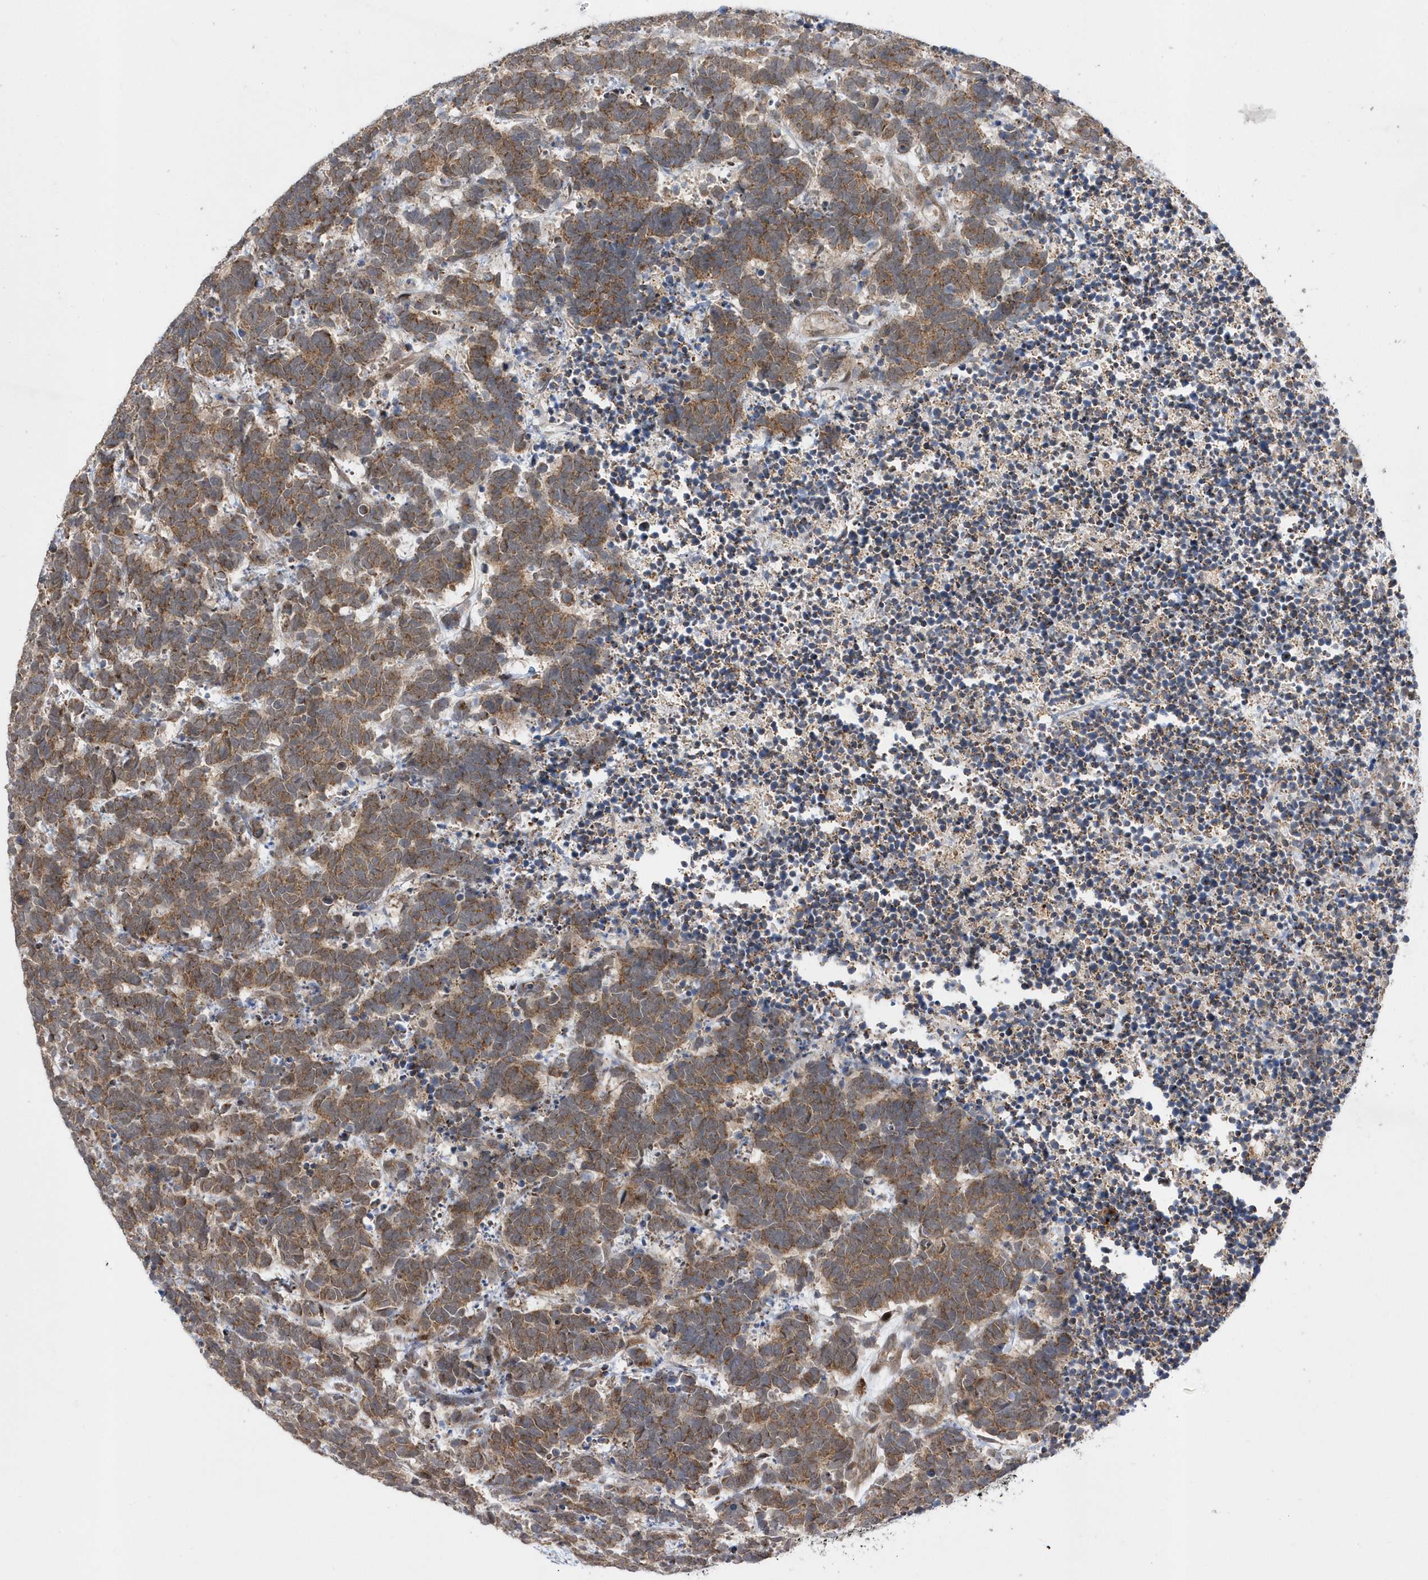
{"staining": {"intensity": "moderate", "quantity": ">75%", "location": "cytoplasmic/membranous"}, "tissue": "carcinoid", "cell_type": "Tumor cells", "image_type": "cancer", "snomed": [{"axis": "morphology", "description": "Carcinoma, NOS"}, {"axis": "morphology", "description": "Carcinoid, malignant, NOS"}, {"axis": "topography", "description": "Urinary bladder"}], "caption": "Tumor cells reveal medium levels of moderate cytoplasmic/membranous staining in approximately >75% of cells in malignant carcinoid.", "gene": "DALRD3", "patient": {"sex": "male", "age": 57}}